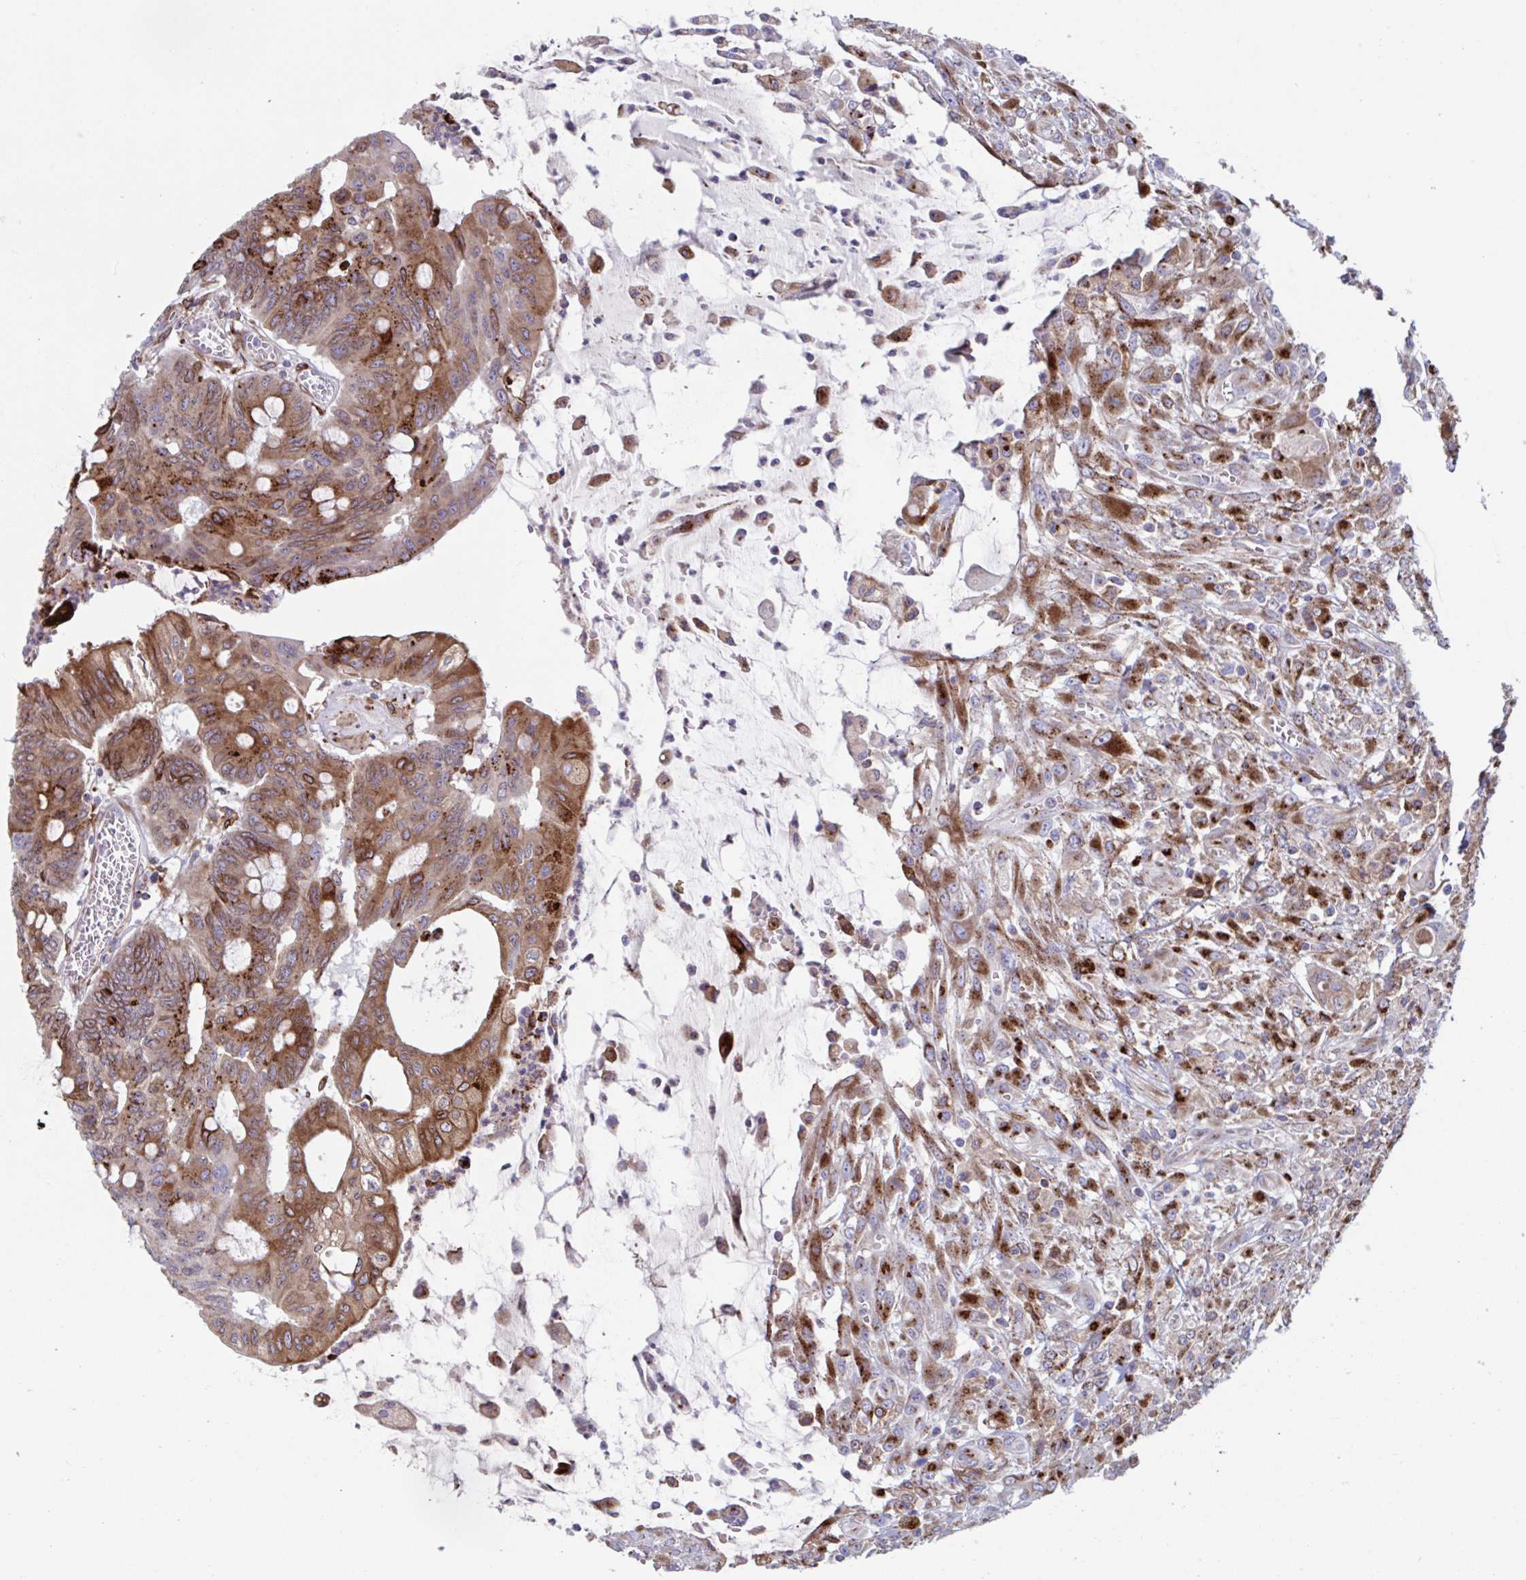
{"staining": {"intensity": "moderate", "quantity": ">75%", "location": "cytoplasmic/membranous"}, "tissue": "colorectal cancer", "cell_type": "Tumor cells", "image_type": "cancer", "snomed": [{"axis": "morphology", "description": "Adenocarcinoma, NOS"}, {"axis": "topography", "description": "Colon"}], "caption": "Protein analysis of colorectal cancer tissue displays moderate cytoplasmic/membranous positivity in about >75% of tumor cells.", "gene": "RFK", "patient": {"sex": "male", "age": 65}}